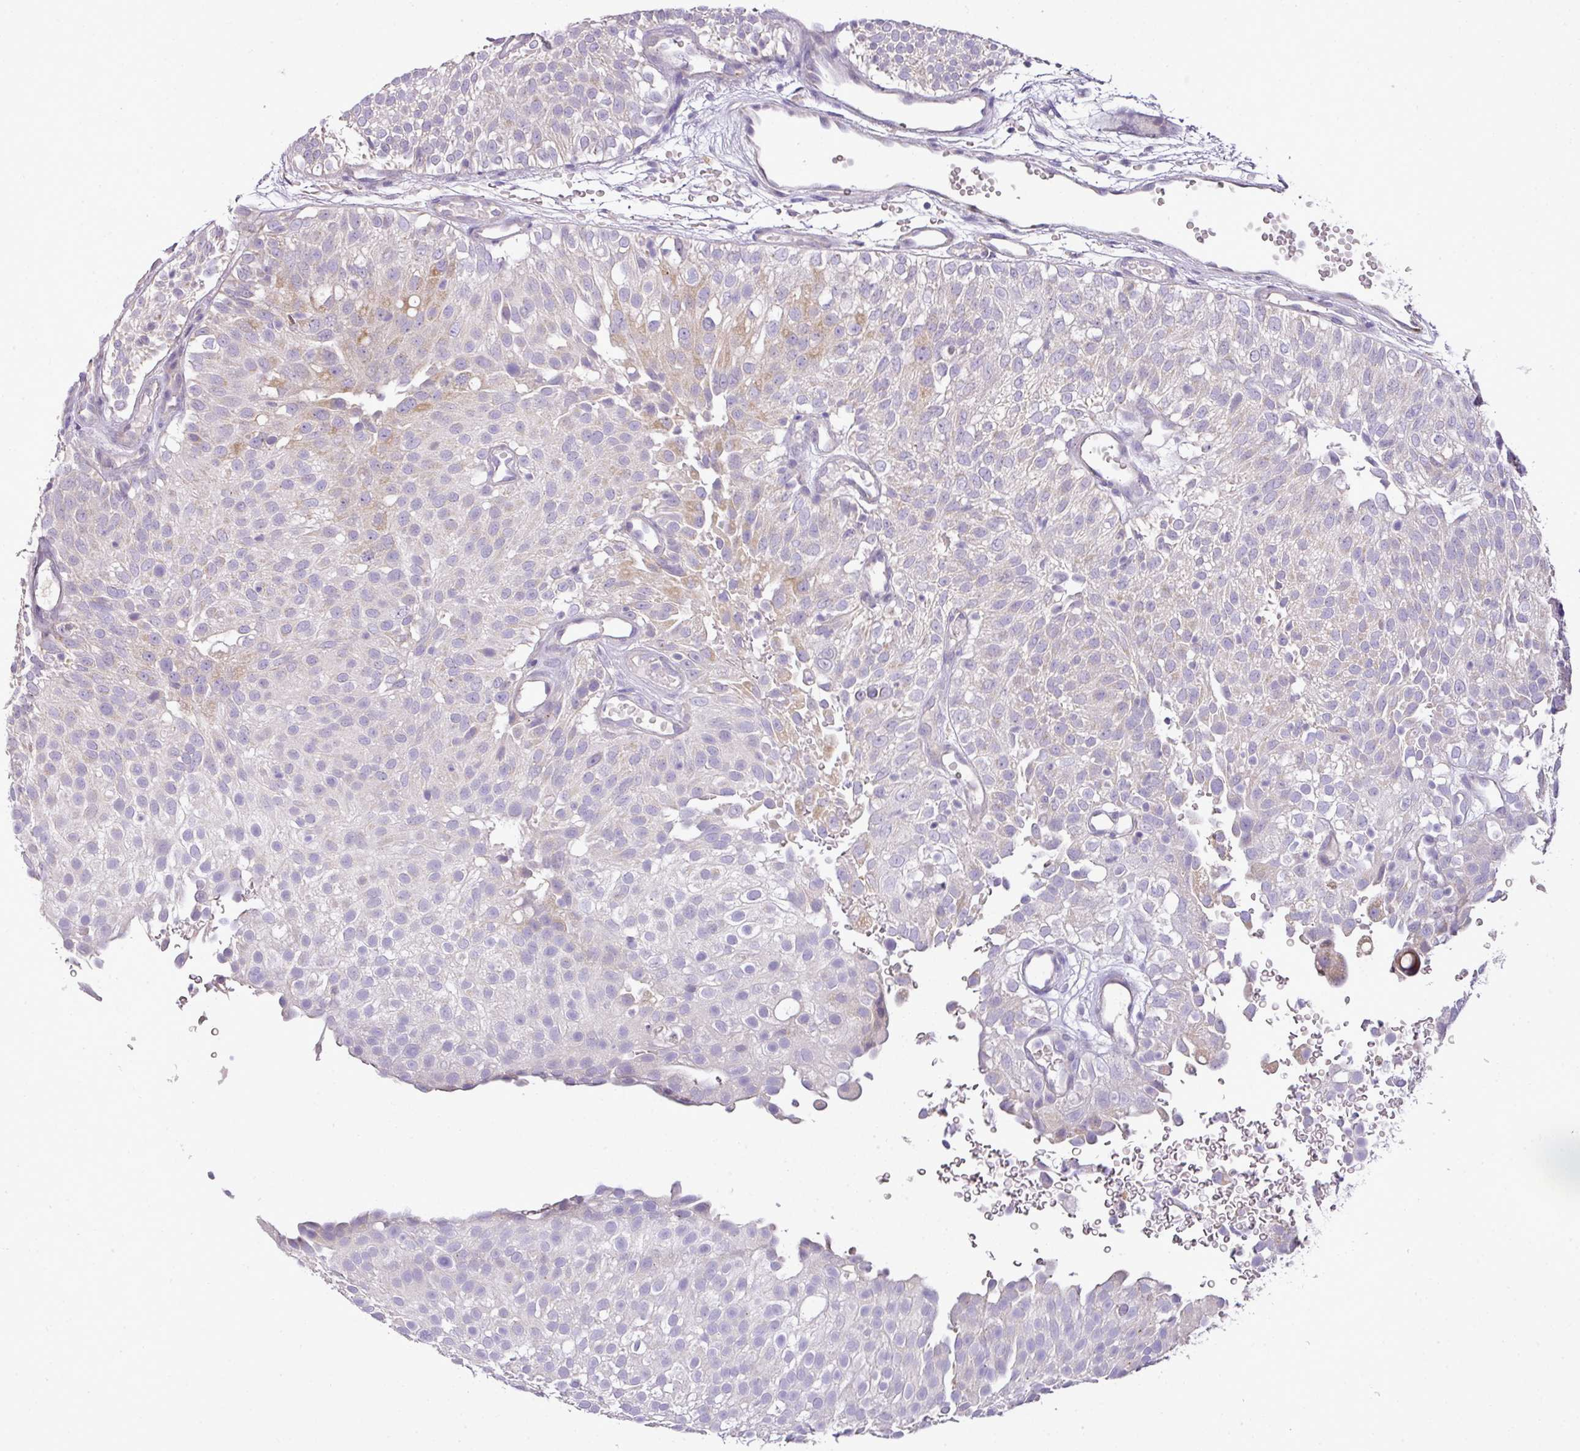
{"staining": {"intensity": "weak", "quantity": "<25%", "location": "cytoplasmic/membranous"}, "tissue": "urothelial cancer", "cell_type": "Tumor cells", "image_type": "cancer", "snomed": [{"axis": "morphology", "description": "Urothelial carcinoma, Low grade"}, {"axis": "topography", "description": "Urinary bladder"}], "caption": "Immunohistochemistry image of neoplastic tissue: human urothelial carcinoma (low-grade) stained with DAB reveals no significant protein expression in tumor cells.", "gene": "BRINP2", "patient": {"sex": "male", "age": 78}}